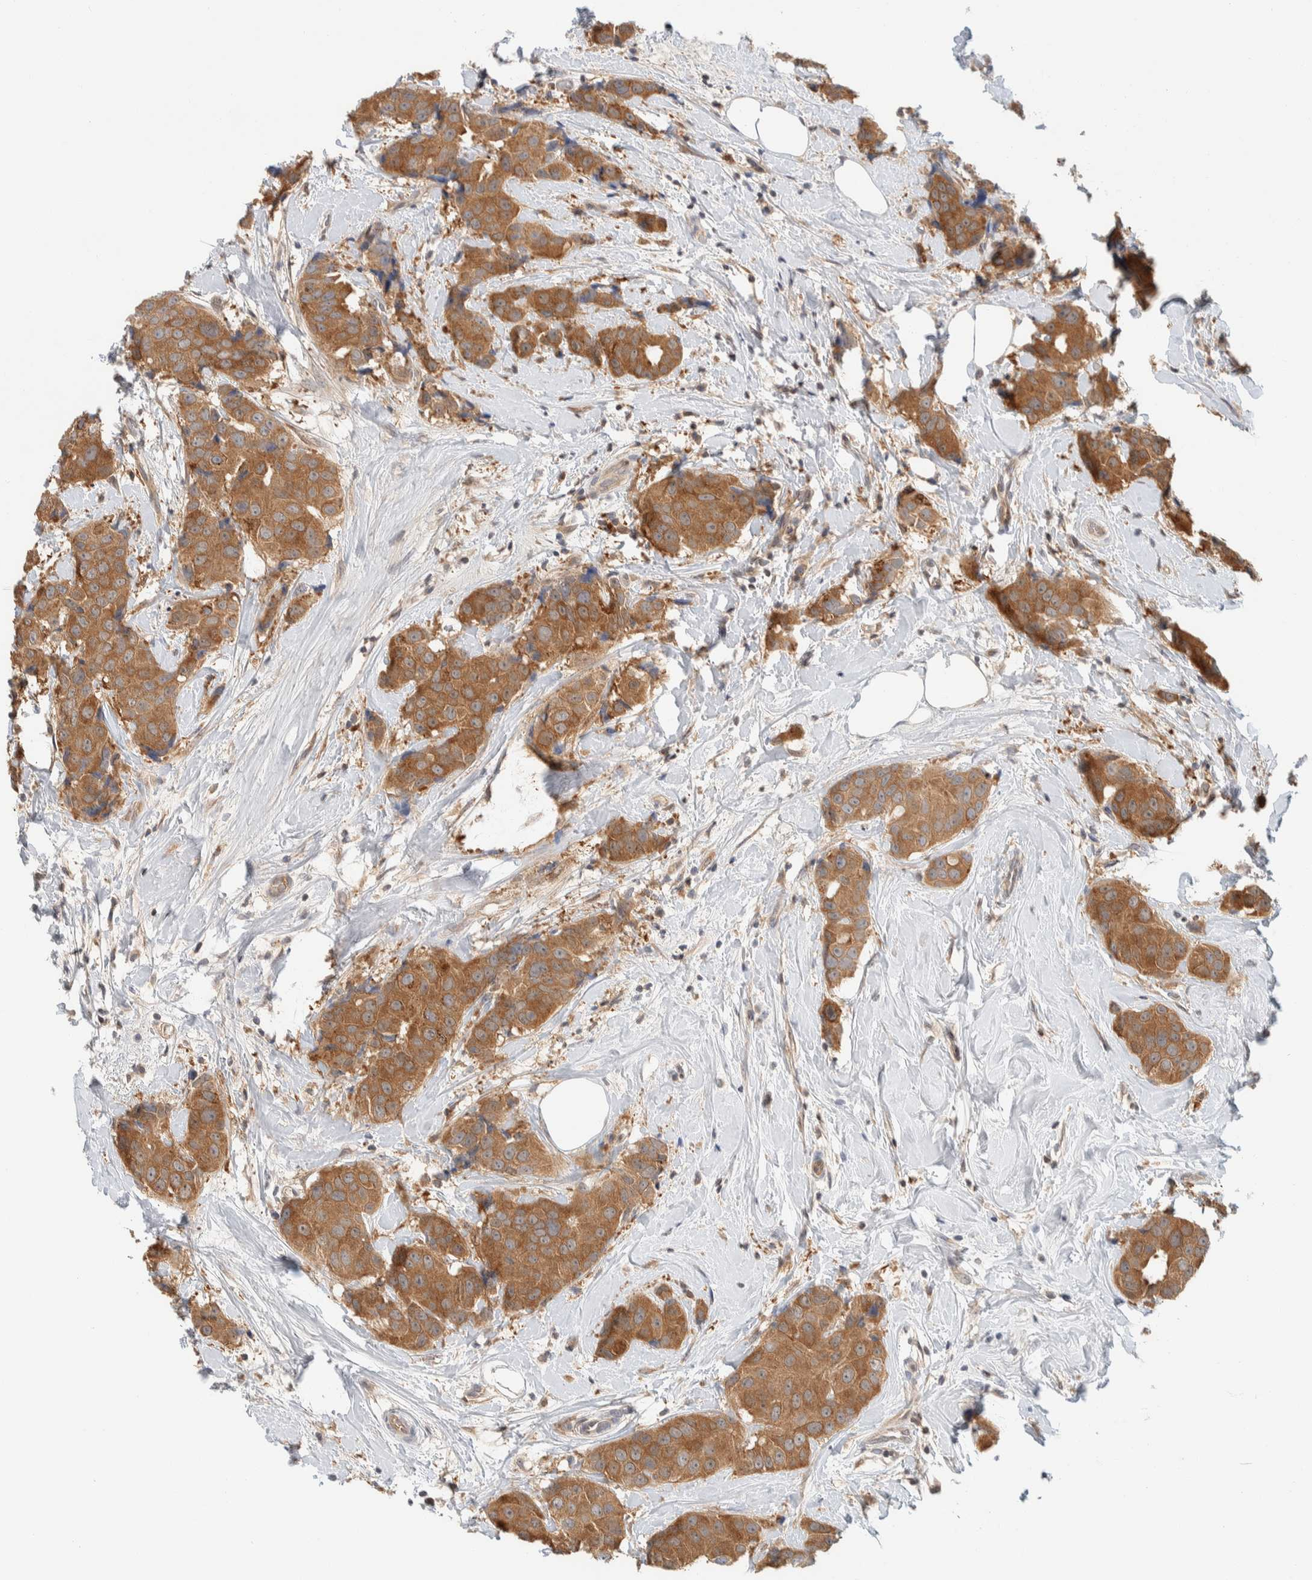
{"staining": {"intensity": "moderate", "quantity": ">75%", "location": "cytoplasmic/membranous"}, "tissue": "breast cancer", "cell_type": "Tumor cells", "image_type": "cancer", "snomed": [{"axis": "morphology", "description": "Normal tissue, NOS"}, {"axis": "morphology", "description": "Duct carcinoma"}, {"axis": "topography", "description": "Breast"}], "caption": "Infiltrating ductal carcinoma (breast) was stained to show a protein in brown. There is medium levels of moderate cytoplasmic/membranous expression in about >75% of tumor cells. (DAB = brown stain, brightfield microscopy at high magnification).", "gene": "GCLM", "patient": {"sex": "female", "age": 39}}